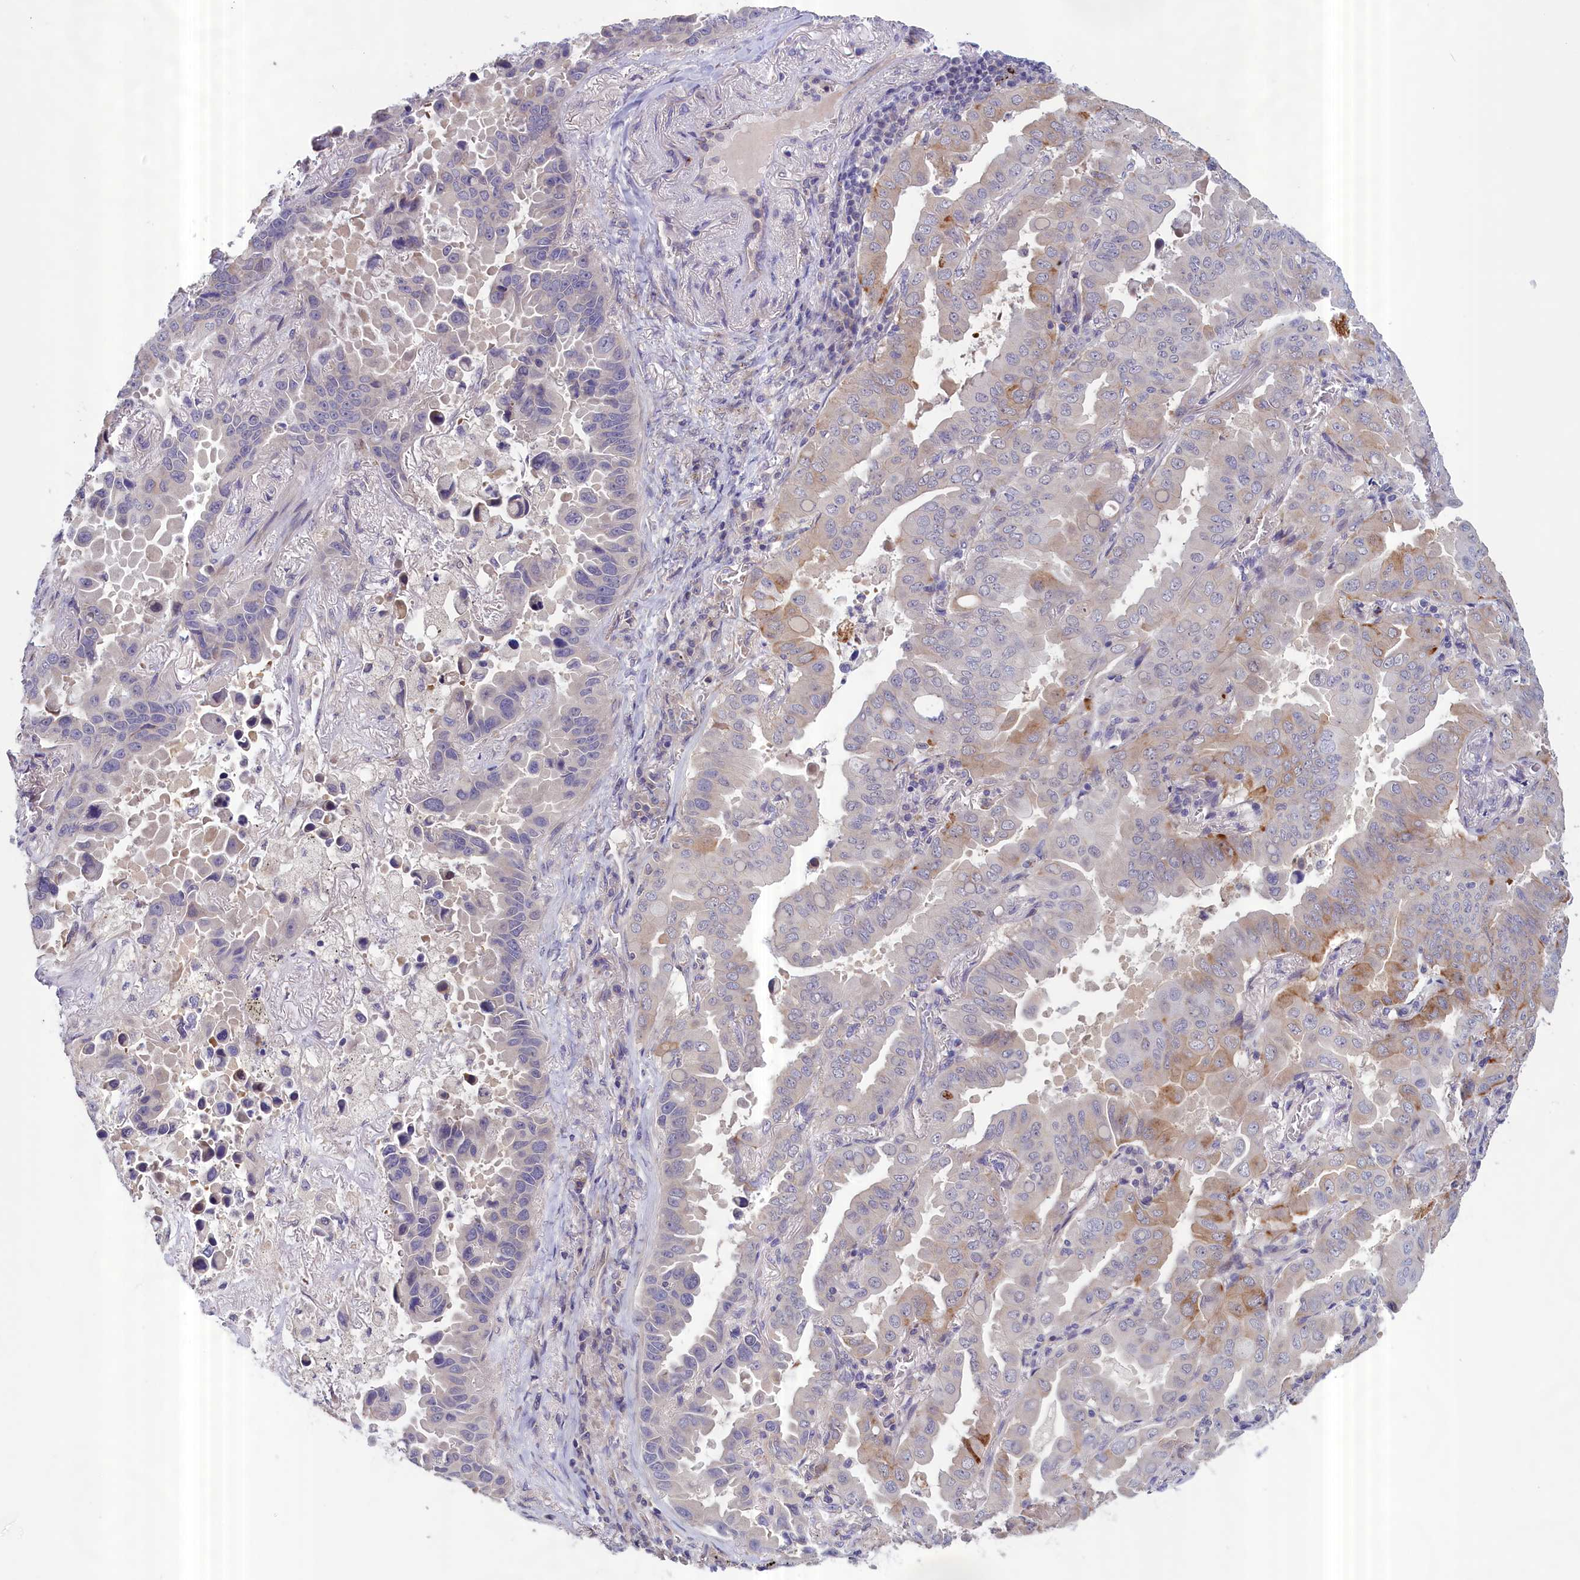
{"staining": {"intensity": "moderate", "quantity": "<25%", "location": "cytoplasmic/membranous"}, "tissue": "lung cancer", "cell_type": "Tumor cells", "image_type": "cancer", "snomed": [{"axis": "morphology", "description": "Adenocarcinoma, NOS"}, {"axis": "topography", "description": "Lung"}], "caption": "Tumor cells show moderate cytoplasmic/membranous positivity in approximately <25% of cells in adenocarcinoma (lung).", "gene": "IGFALS", "patient": {"sex": "male", "age": 64}}